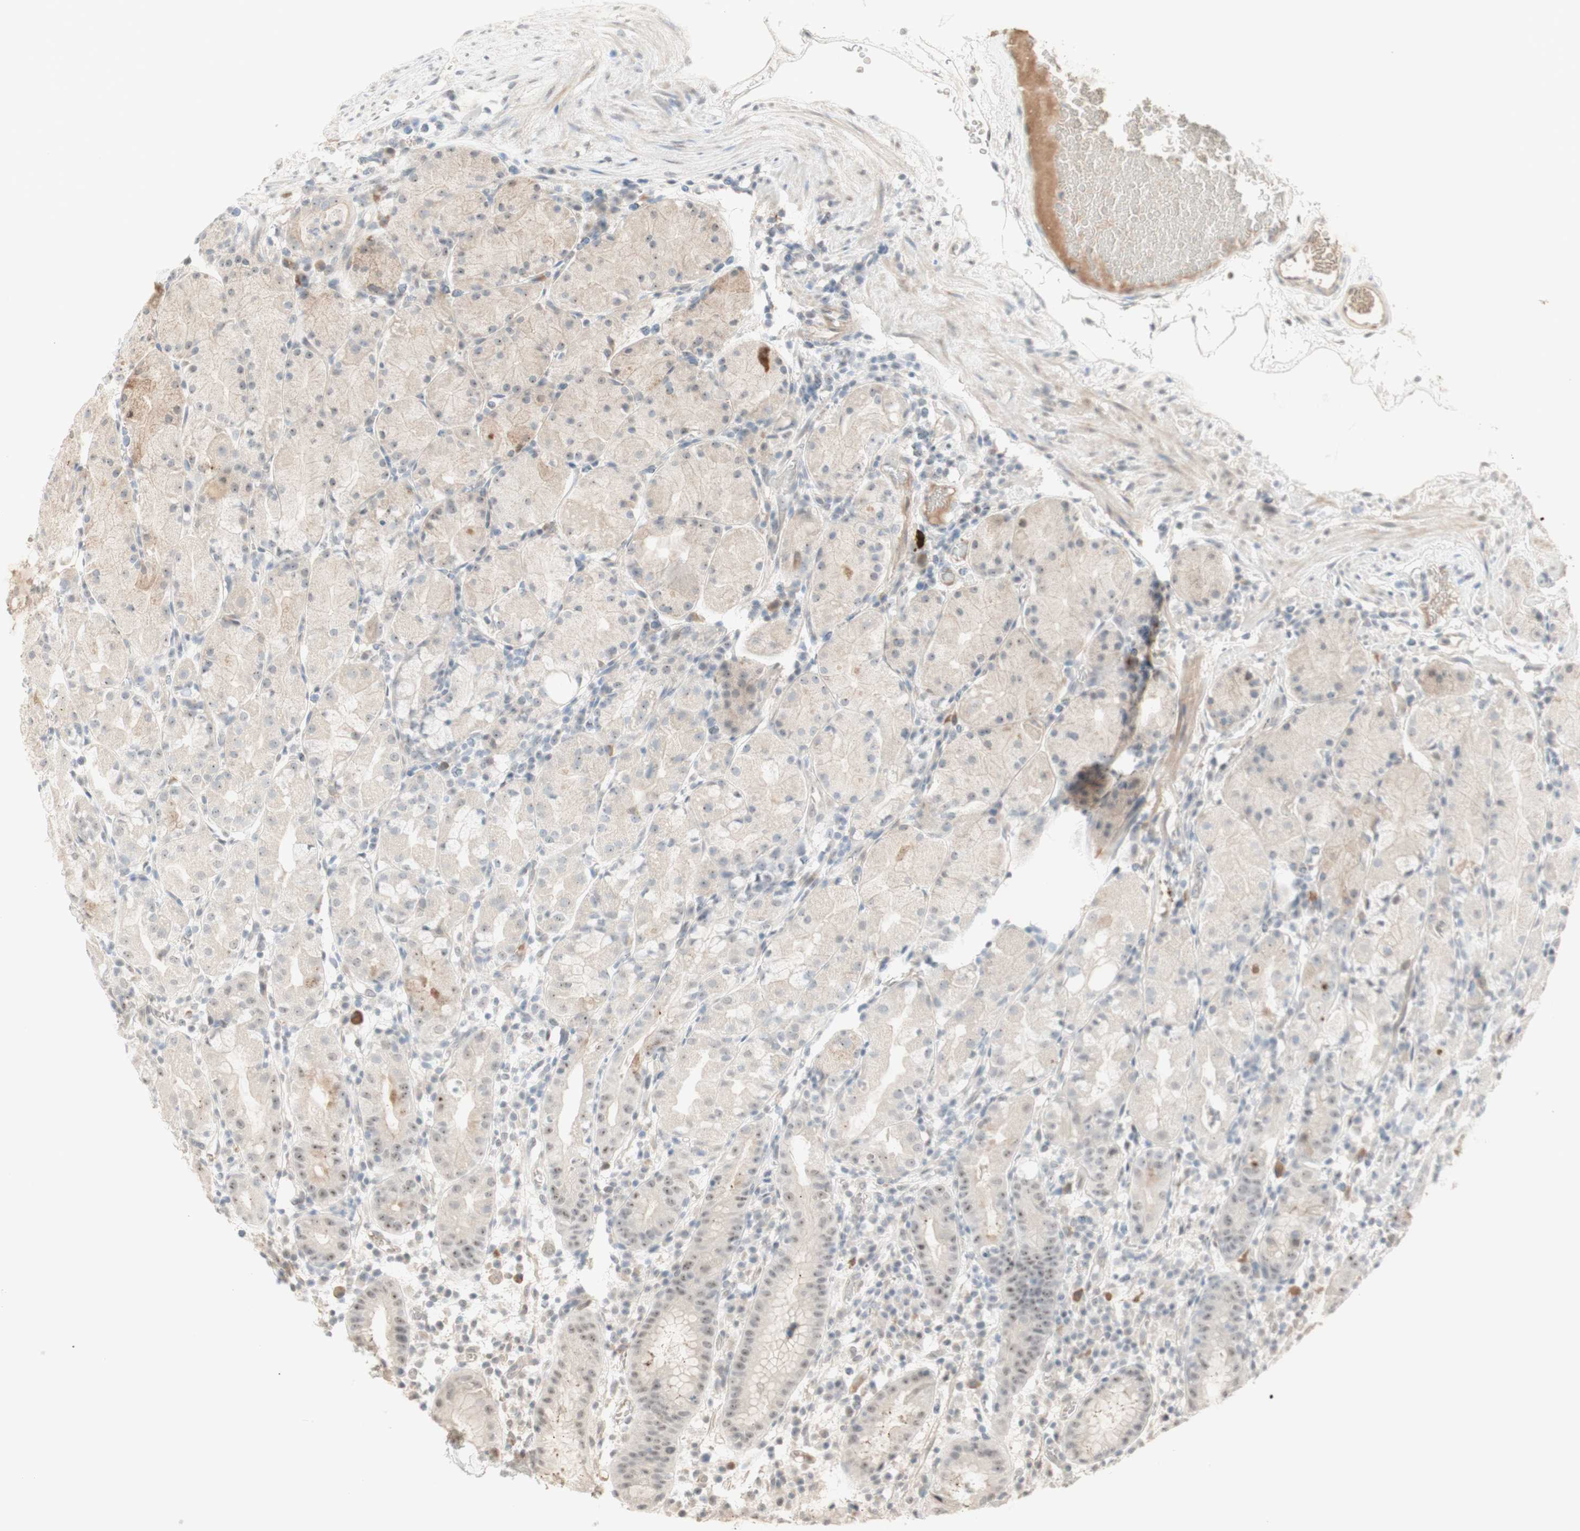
{"staining": {"intensity": "moderate", "quantity": "<25%", "location": "cytoplasmic/membranous"}, "tissue": "stomach", "cell_type": "Glandular cells", "image_type": "normal", "snomed": [{"axis": "morphology", "description": "Normal tissue, NOS"}, {"axis": "topography", "description": "Stomach"}, {"axis": "topography", "description": "Stomach, lower"}], "caption": "Protein staining of normal stomach shows moderate cytoplasmic/membranous positivity in approximately <25% of glandular cells.", "gene": "PLCD4", "patient": {"sex": "female", "age": 75}}